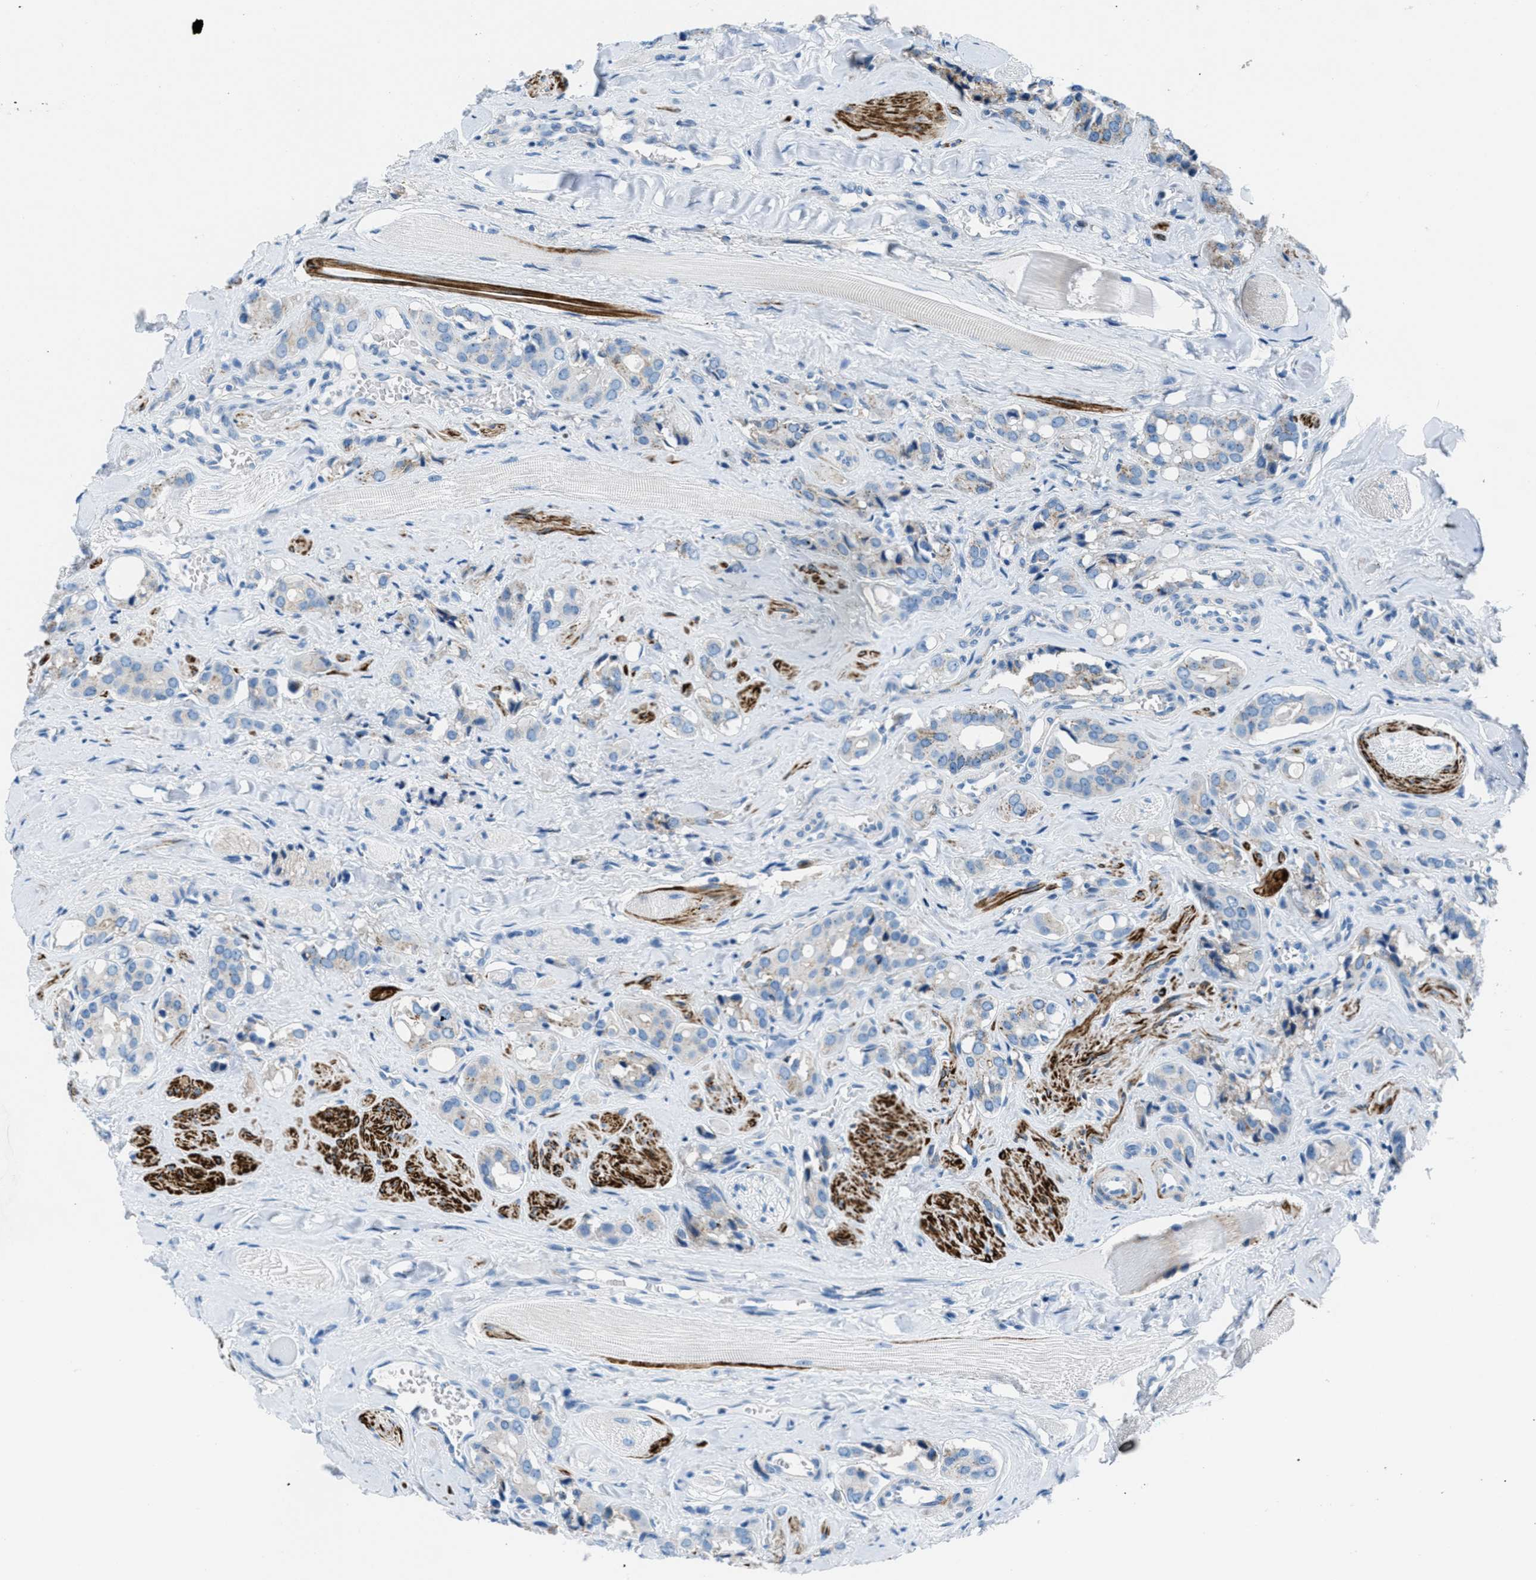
{"staining": {"intensity": "weak", "quantity": "25%-75%", "location": "cytoplasmic/membranous"}, "tissue": "prostate cancer", "cell_type": "Tumor cells", "image_type": "cancer", "snomed": [{"axis": "morphology", "description": "Adenocarcinoma, High grade"}, {"axis": "topography", "description": "Prostate"}], "caption": "This photomicrograph shows immunohistochemistry (IHC) staining of prostate adenocarcinoma (high-grade), with low weak cytoplasmic/membranous expression in about 25%-75% of tumor cells.", "gene": "MFSD13A", "patient": {"sex": "male", "age": 52}}